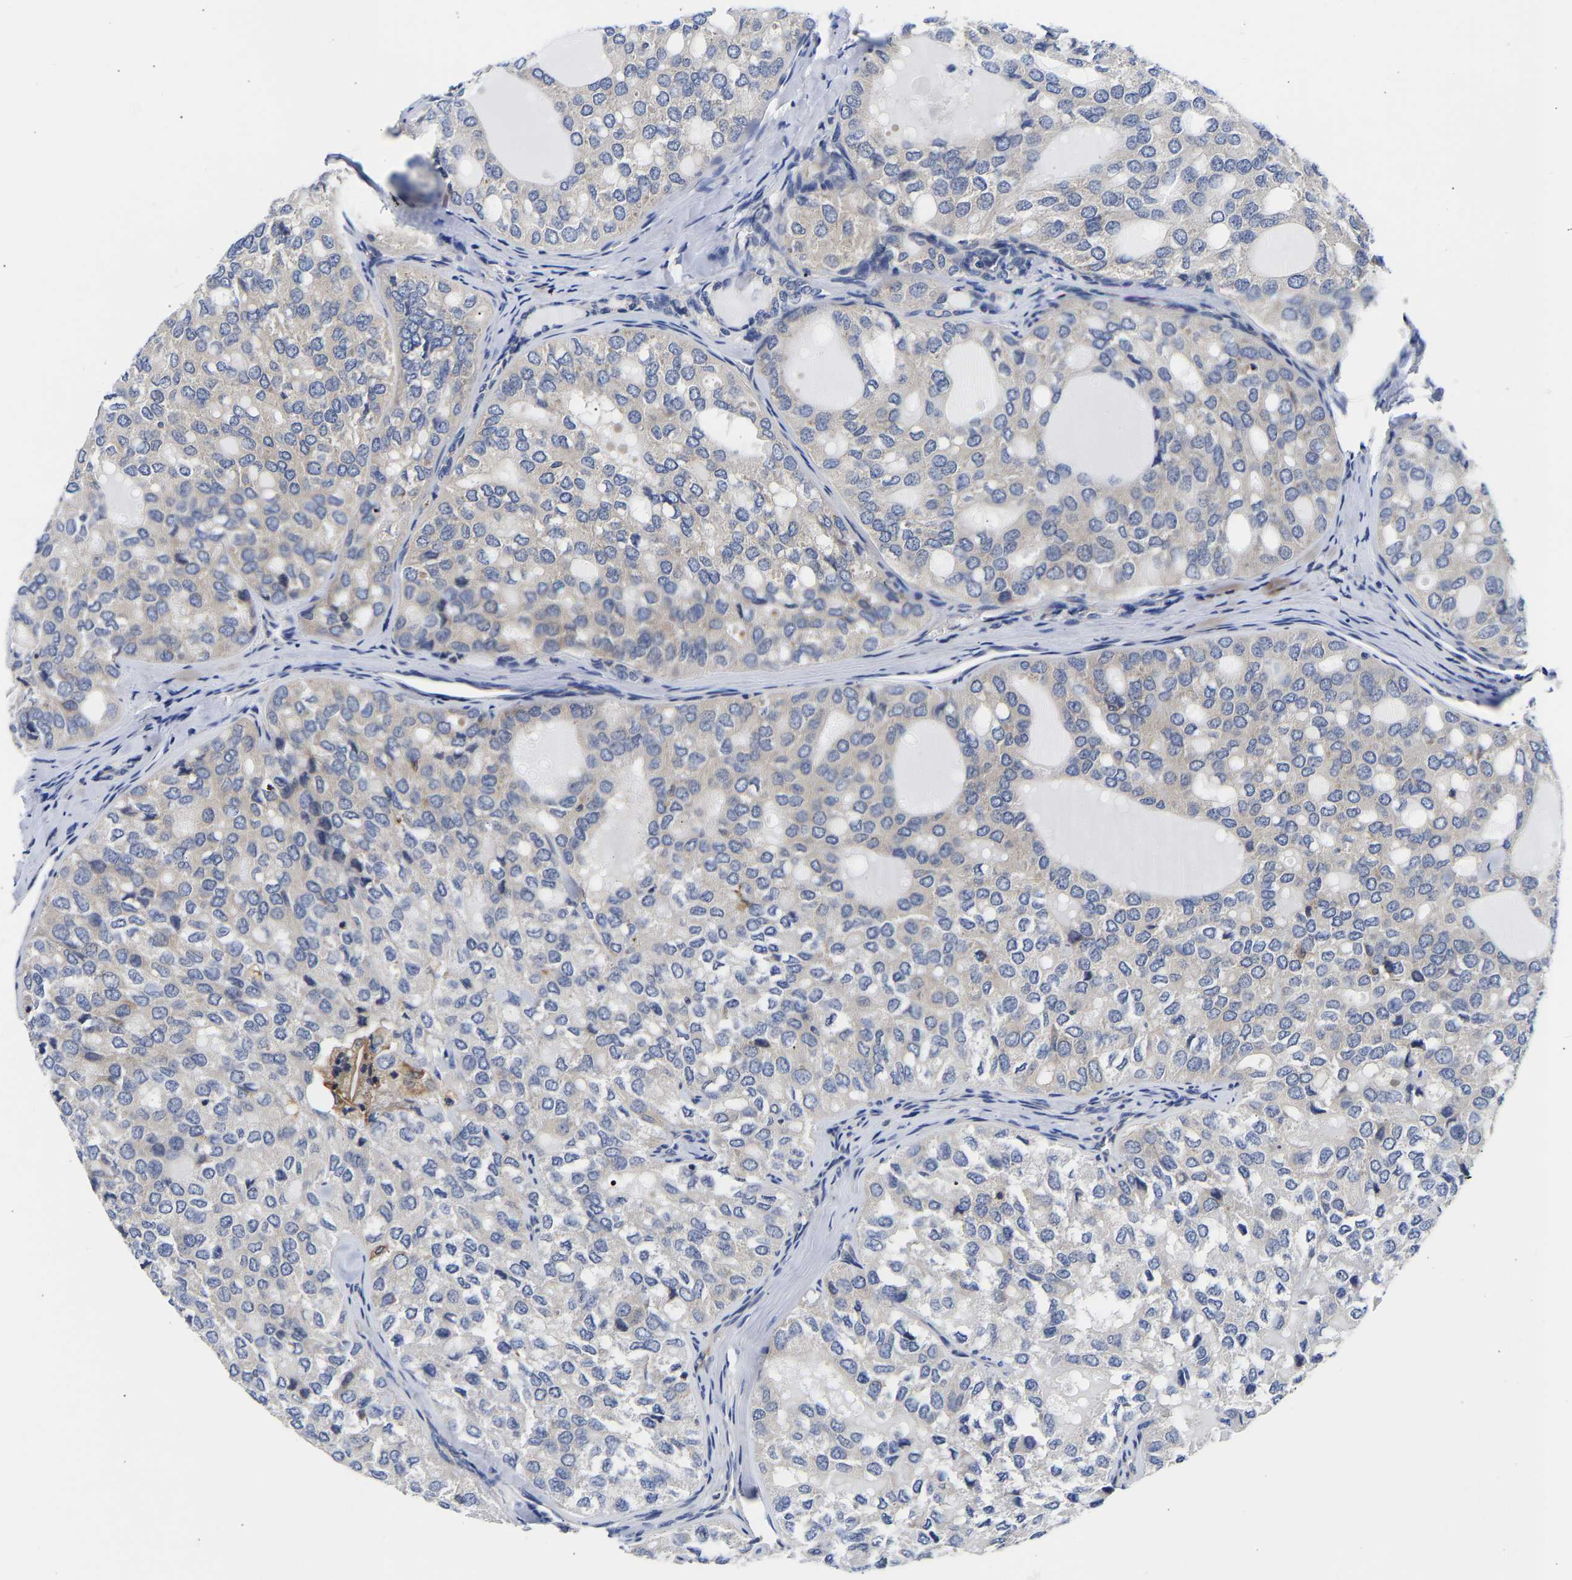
{"staining": {"intensity": "negative", "quantity": "none", "location": "none"}, "tissue": "thyroid cancer", "cell_type": "Tumor cells", "image_type": "cancer", "snomed": [{"axis": "morphology", "description": "Follicular adenoma carcinoma, NOS"}, {"axis": "topography", "description": "Thyroid gland"}], "caption": "DAB (3,3'-diaminobenzidine) immunohistochemical staining of thyroid cancer shows no significant positivity in tumor cells. The staining was performed using DAB to visualize the protein expression in brown, while the nuclei were stained in blue with hematoxylin (Magnification: 20x).", "gene": "CCDC6", "patient": {"sex": "male", "age": 75}}